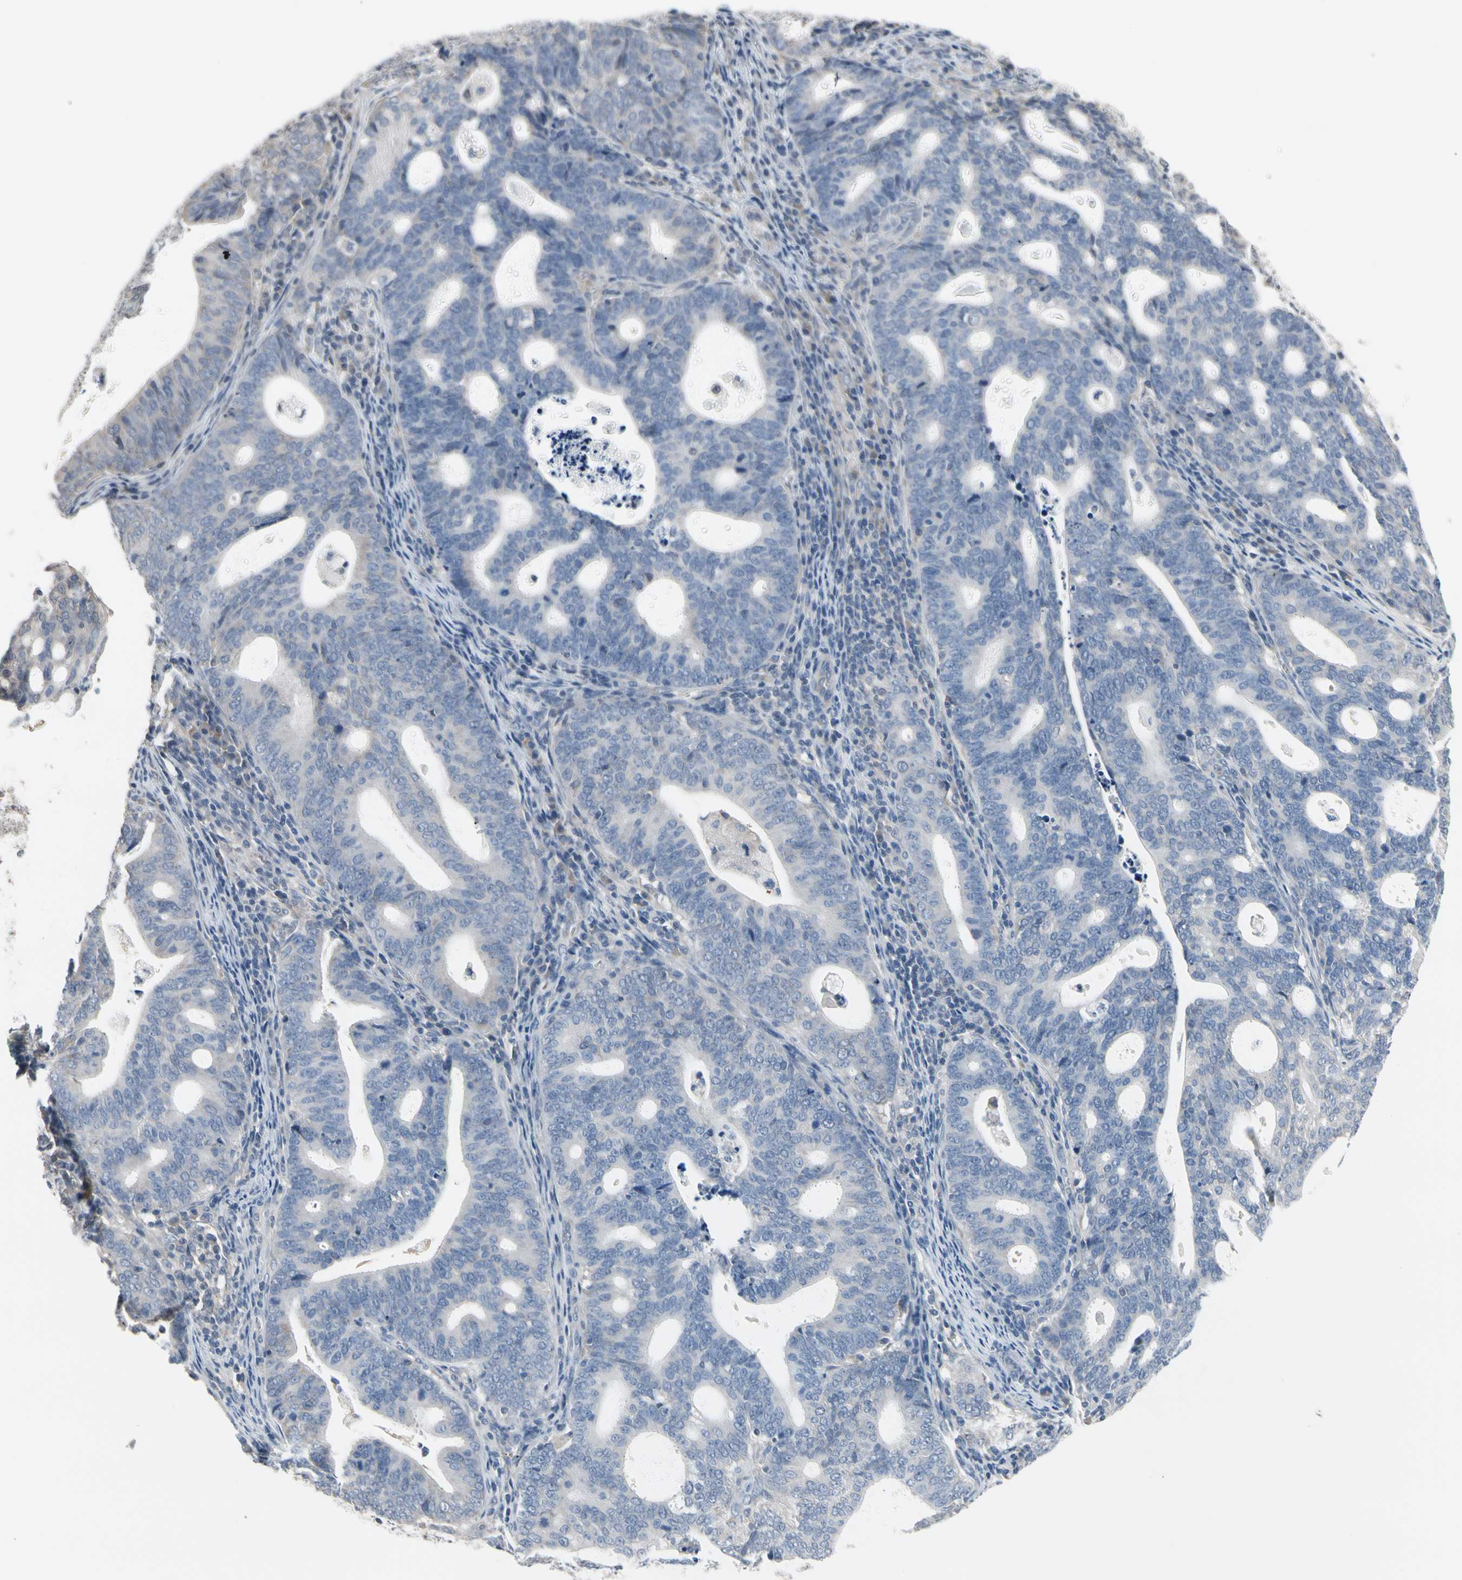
{"staining": {"intensity": "weak", "quantity": "<25%", "location": "cytoplasmic/membranous"}, "tissue": "endometrial cancer", "cell_type": "Tumor cells", "image_type": "cancer", "snomed": [{"axis": "morphology", "description": "Adenocarcinoma, NOS"}, {"axis": "topography", "description": "Uterus"}], "caption": "Tumor cells show no significant staining in endometrial adenocarcinoma. (DAB IHC with hematoxylin counter stain).", "gene": "SV2A", "patient": {"sex": "female", "age": 83}}